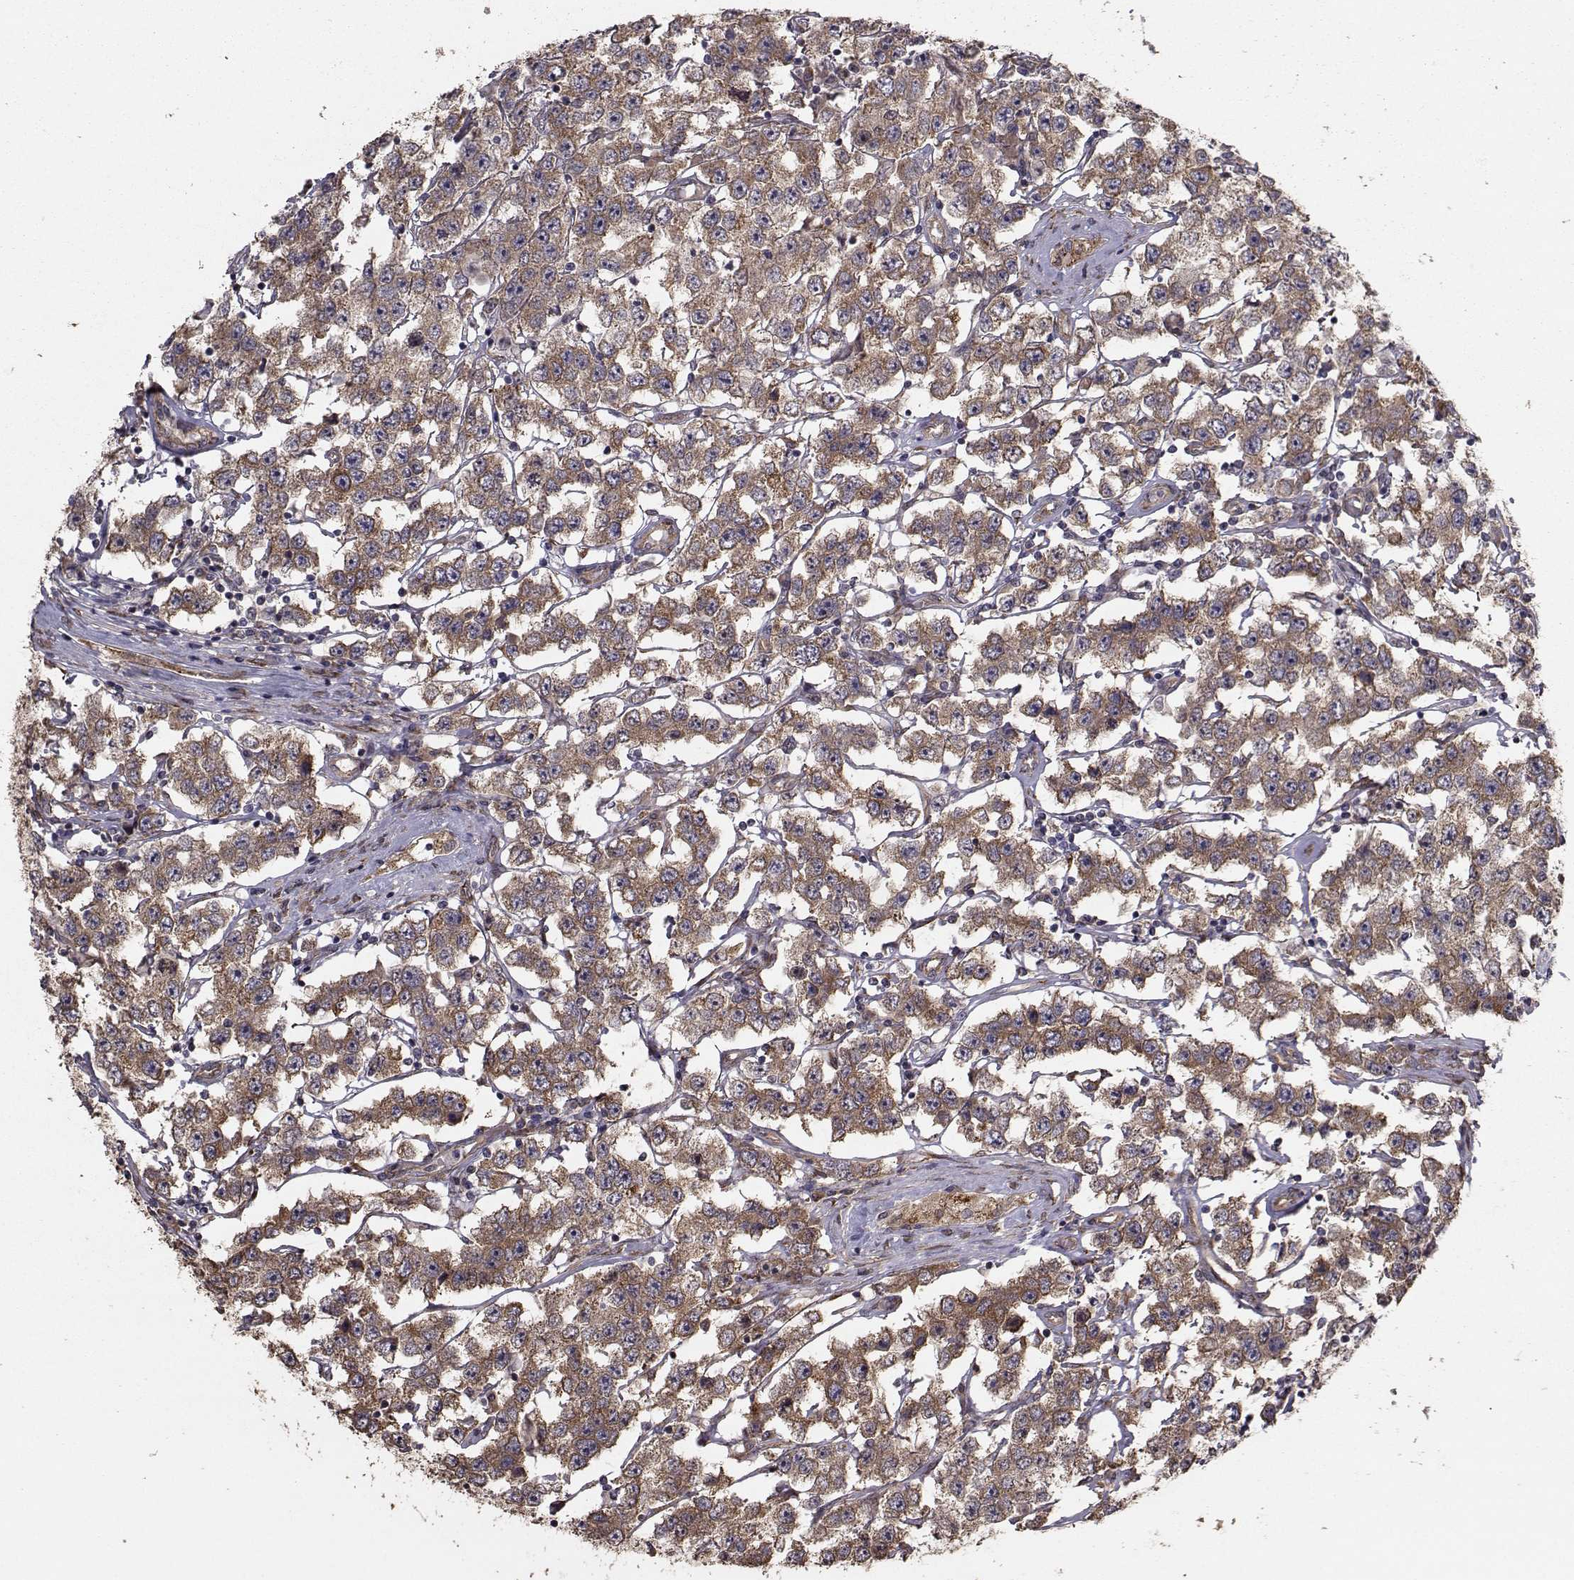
{"staining": {"intensity": "strong", "quantity": "<25%", "location": "cytoplasmic/membranous"}, "tissue": "testis cancer", "cell_type": "Tumor cells", "image_type": "cancer", "snomed": [{"axis": "morphology", "description": "Seminoma, NOS"}, {"axis": "topography", "description": "Testis"}], "caption": "Testis cancer (seminoma) was stained to show a protein in brown. There is medium levels of strong cytoplasmic/membranous expression in approximately <25% of tumor cells.", "gene": "TRIP10", "patient": {"sex": "male", "age": 52}}